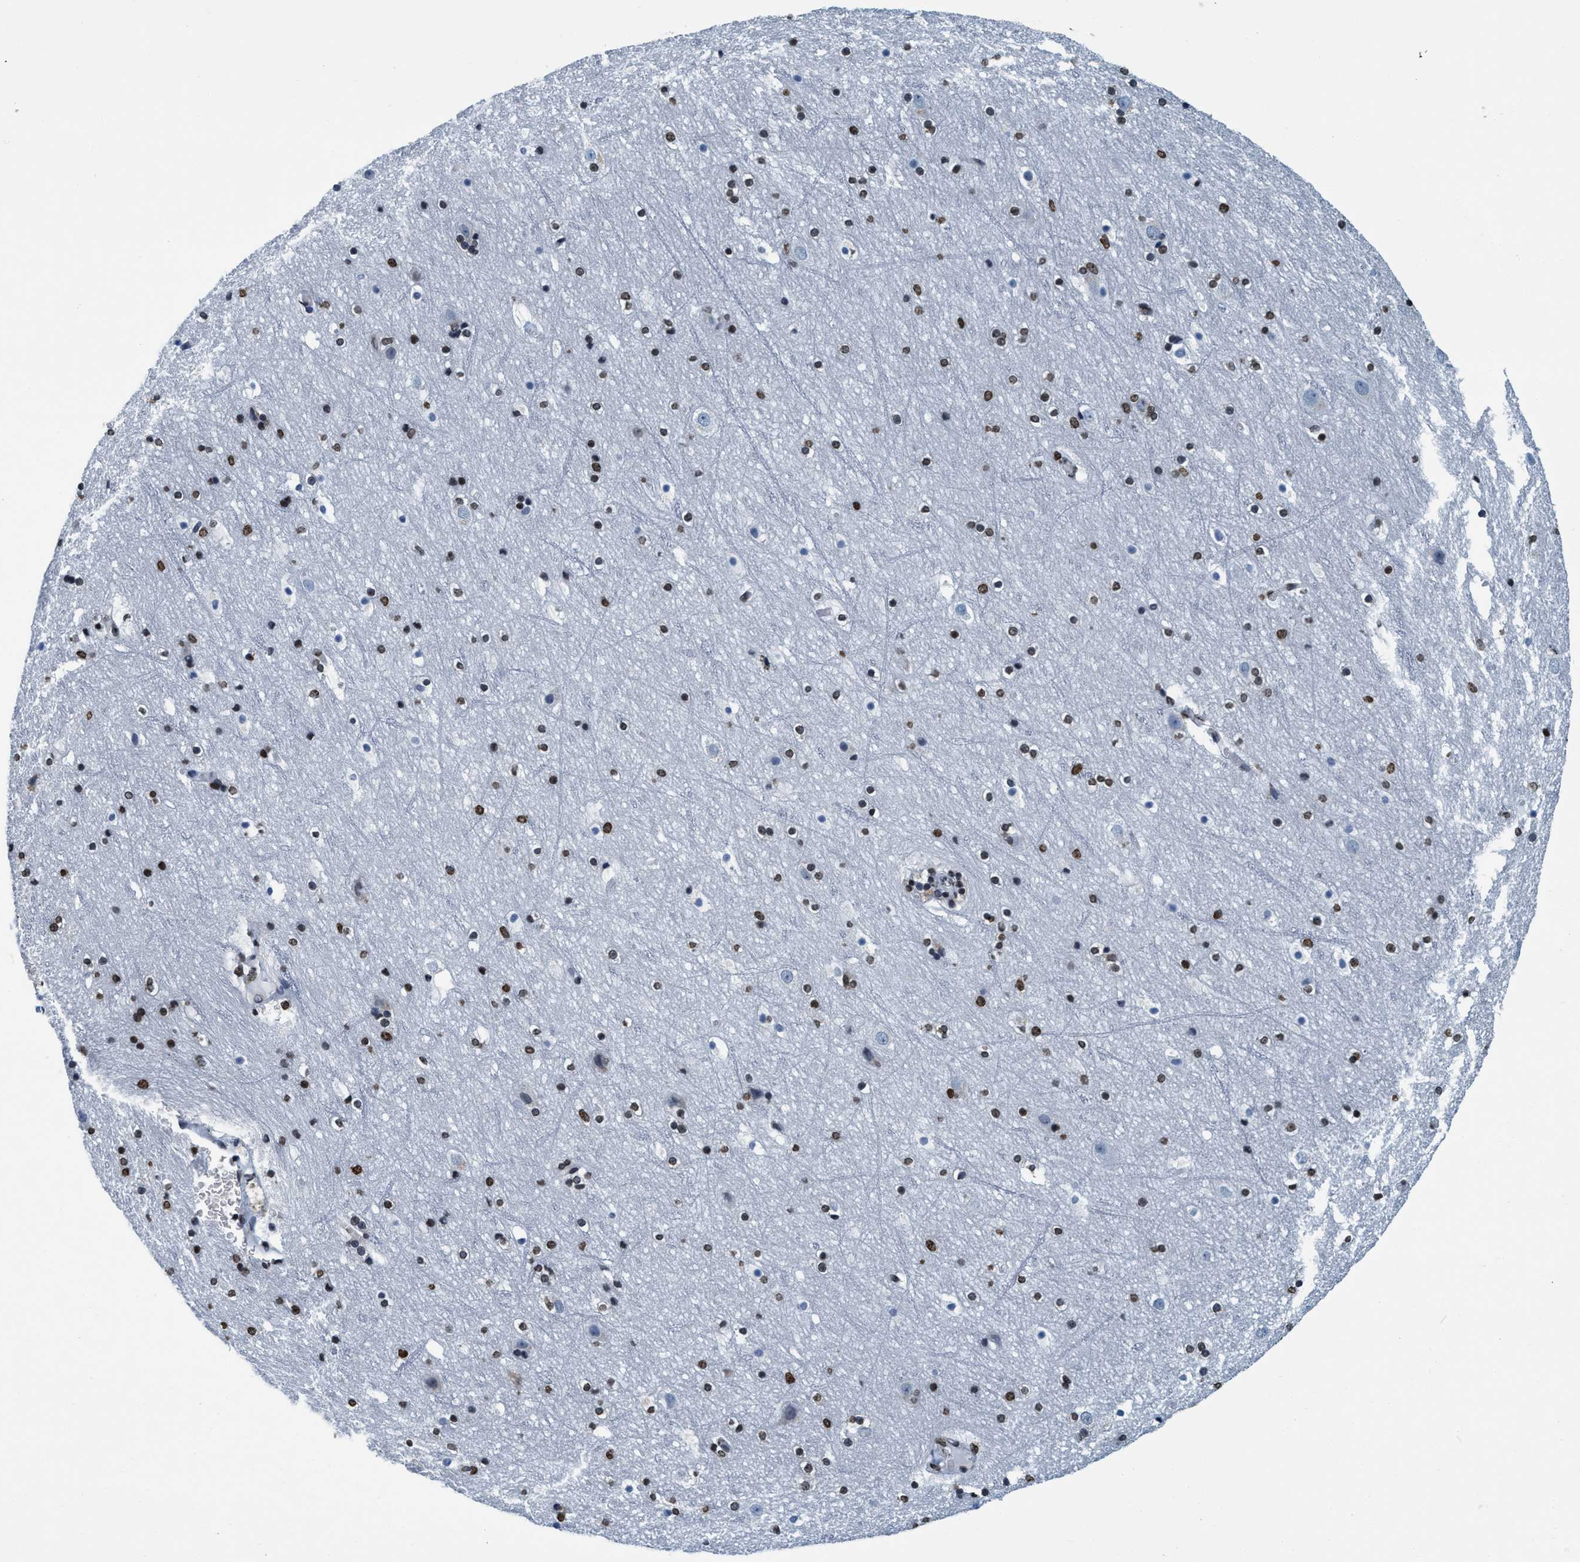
{"staining": {"intensity": "negative", "quantity": "none", "location": "none"}, "tissue": "cerebral cortex", "cell_type": "Endothelial cells", "image_type": "normal", "snomed": [{"axis": "morphology", "description": "Normal tissue, NOS"}, {"axis": "topography", "description": "Cerebral cortex"}], "caption": "The histopathology image demonstrates no significant staining in endothelial cells of cerebral cortex.", "gene": "CCNE2", "patient": {"sex": "male", "age": 45}}